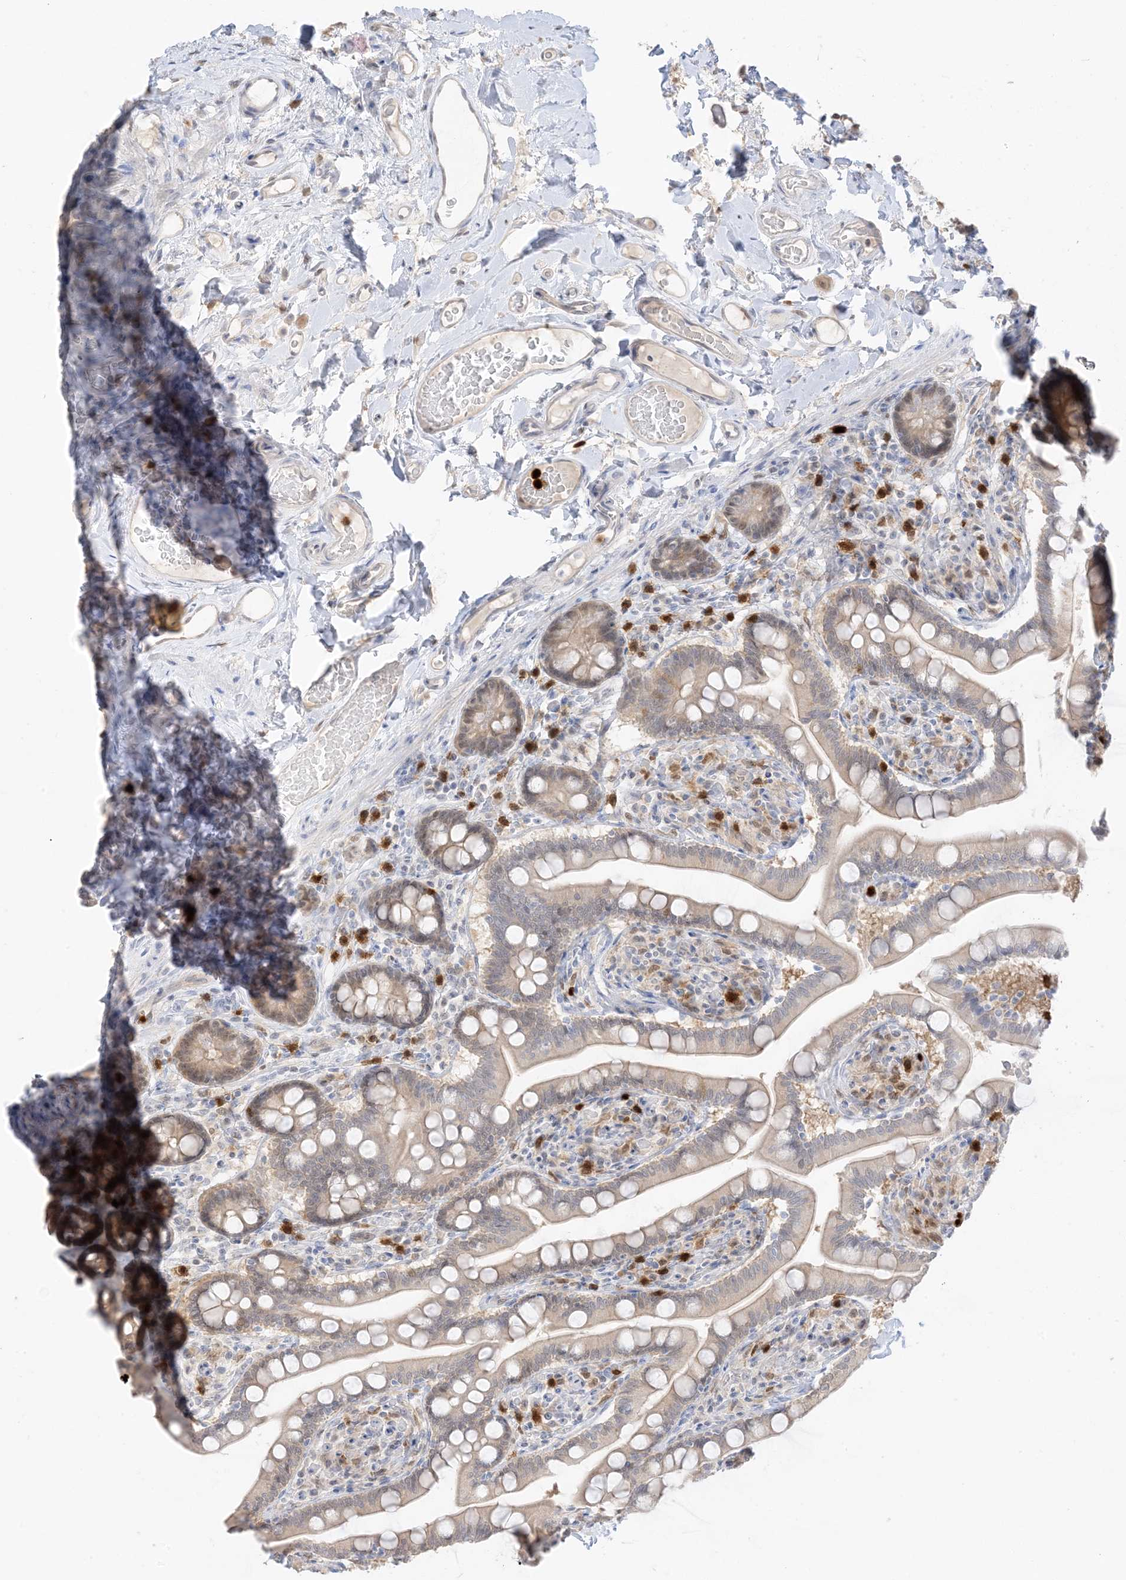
{"staining": {"intensity": "weak", "quantity": "<25%", "location": "cytoplasmic/membranous,nuclear"}, "tissue": "small intestine", "cell_type": "Glandular cells", "image_type": "normal", "snomed": [{"axis": "morphology", "description": "Normal tissue, NOS"}, {"axis": "topography", "description": "Small intestine"}], "caption": "Immunohistochemistry (IHC) photomicrograph of benign small intestine: small intestine stained with DAB (3,3'-diaminobenzidine) reveals no significant protein expression in glandular cells.", "gene": "GCA", "patient": {"sex": "female", "age": 64}}